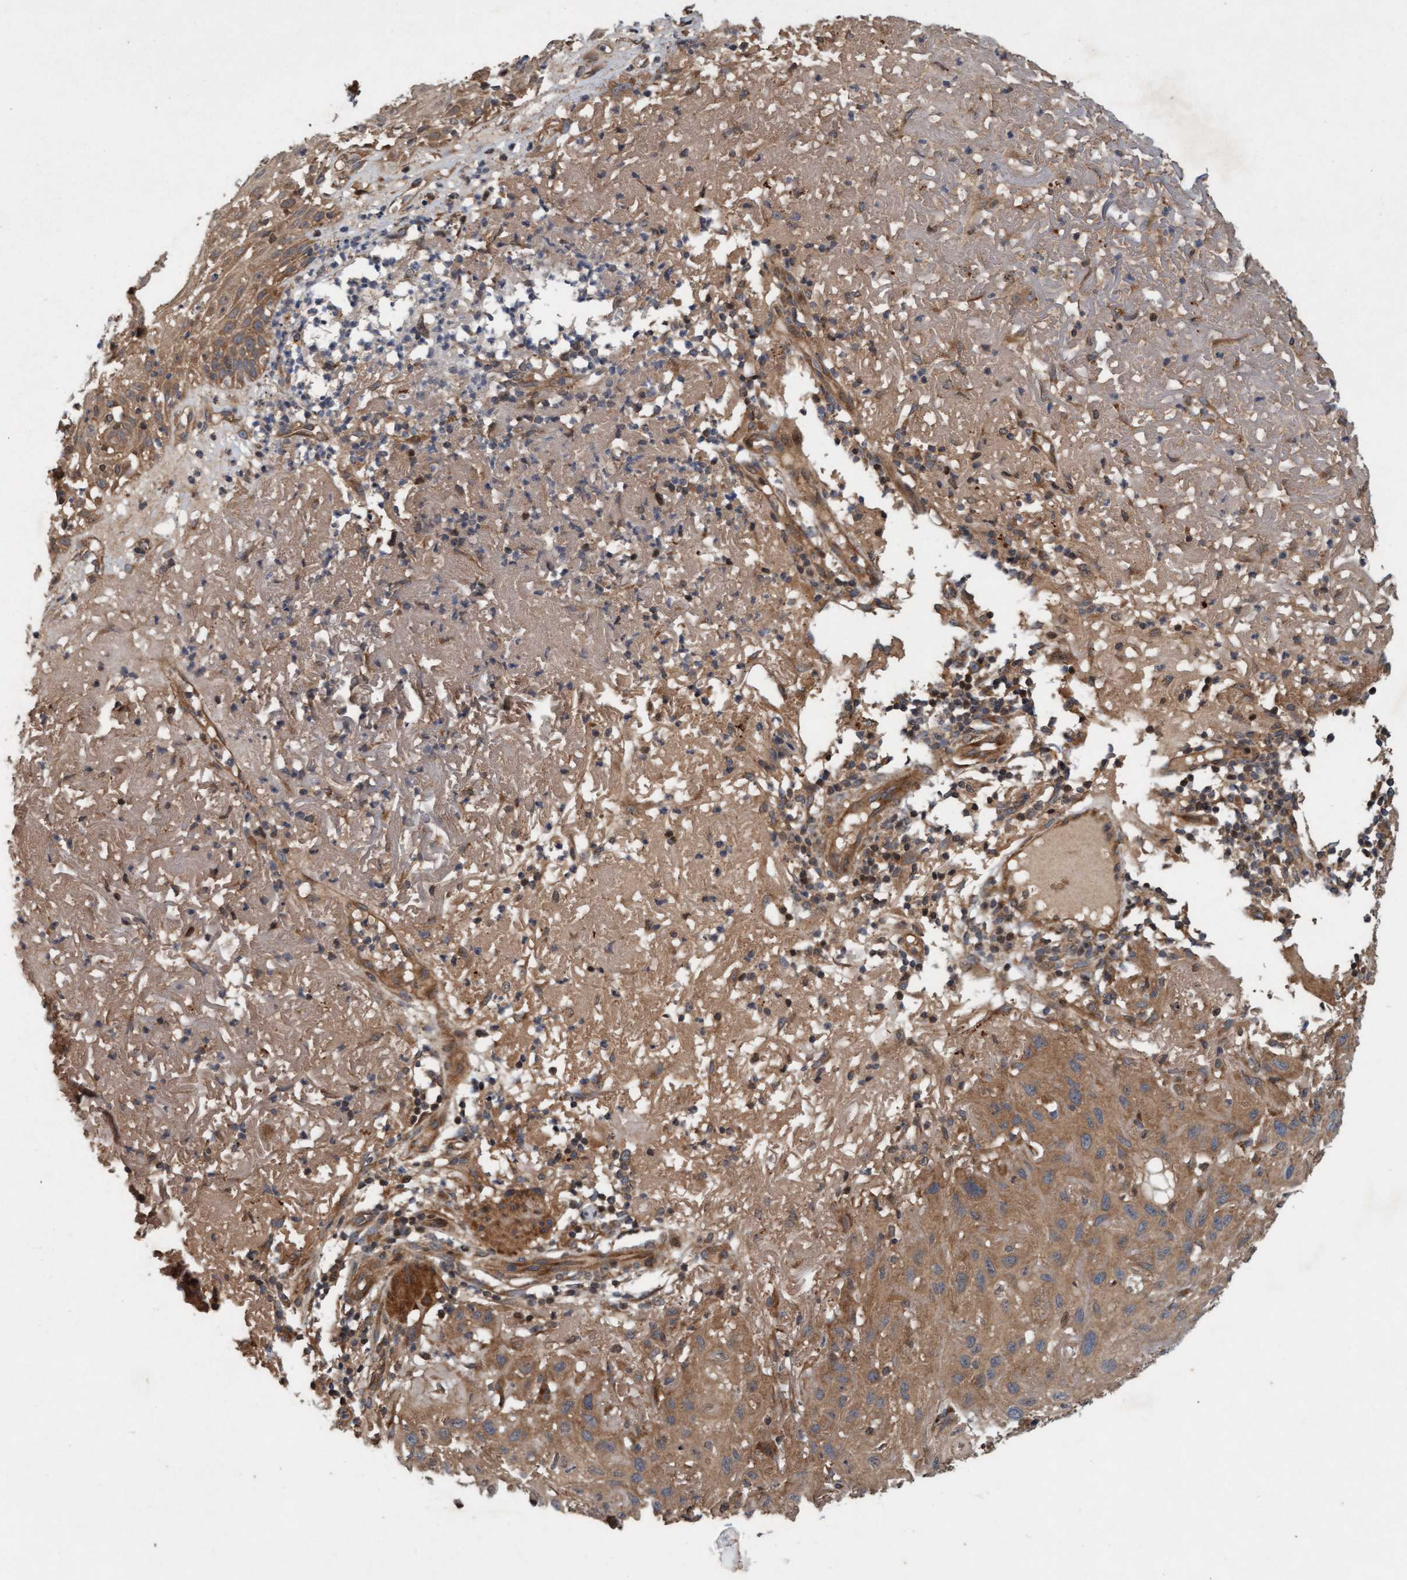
{"staining": {"intensity": "moderate", "quantity": ">75%", "location": "cytoplasmic/membranous"}, "tissue": "skin cancer", "cell_type": "Tumor cells", "image_type": "cancer", "snomed": [{"axis": "morphology", "description": "Squamous cell carcinoma, NOS"}, {"axis": "topography", "description": "Skin"}], "caption": "An IHC histopathology image of neoplastic tissue is shown. Protein staining in brown highlights moderate cytoplasmic/membranous positivity in squamous cell carcinoma (skin) within tumor cells. (DAB IHC, brown staining for protein, blue staining for nuclei).", "gene": "MLXIP", "patient": {"sex": "female", "age": 96}}